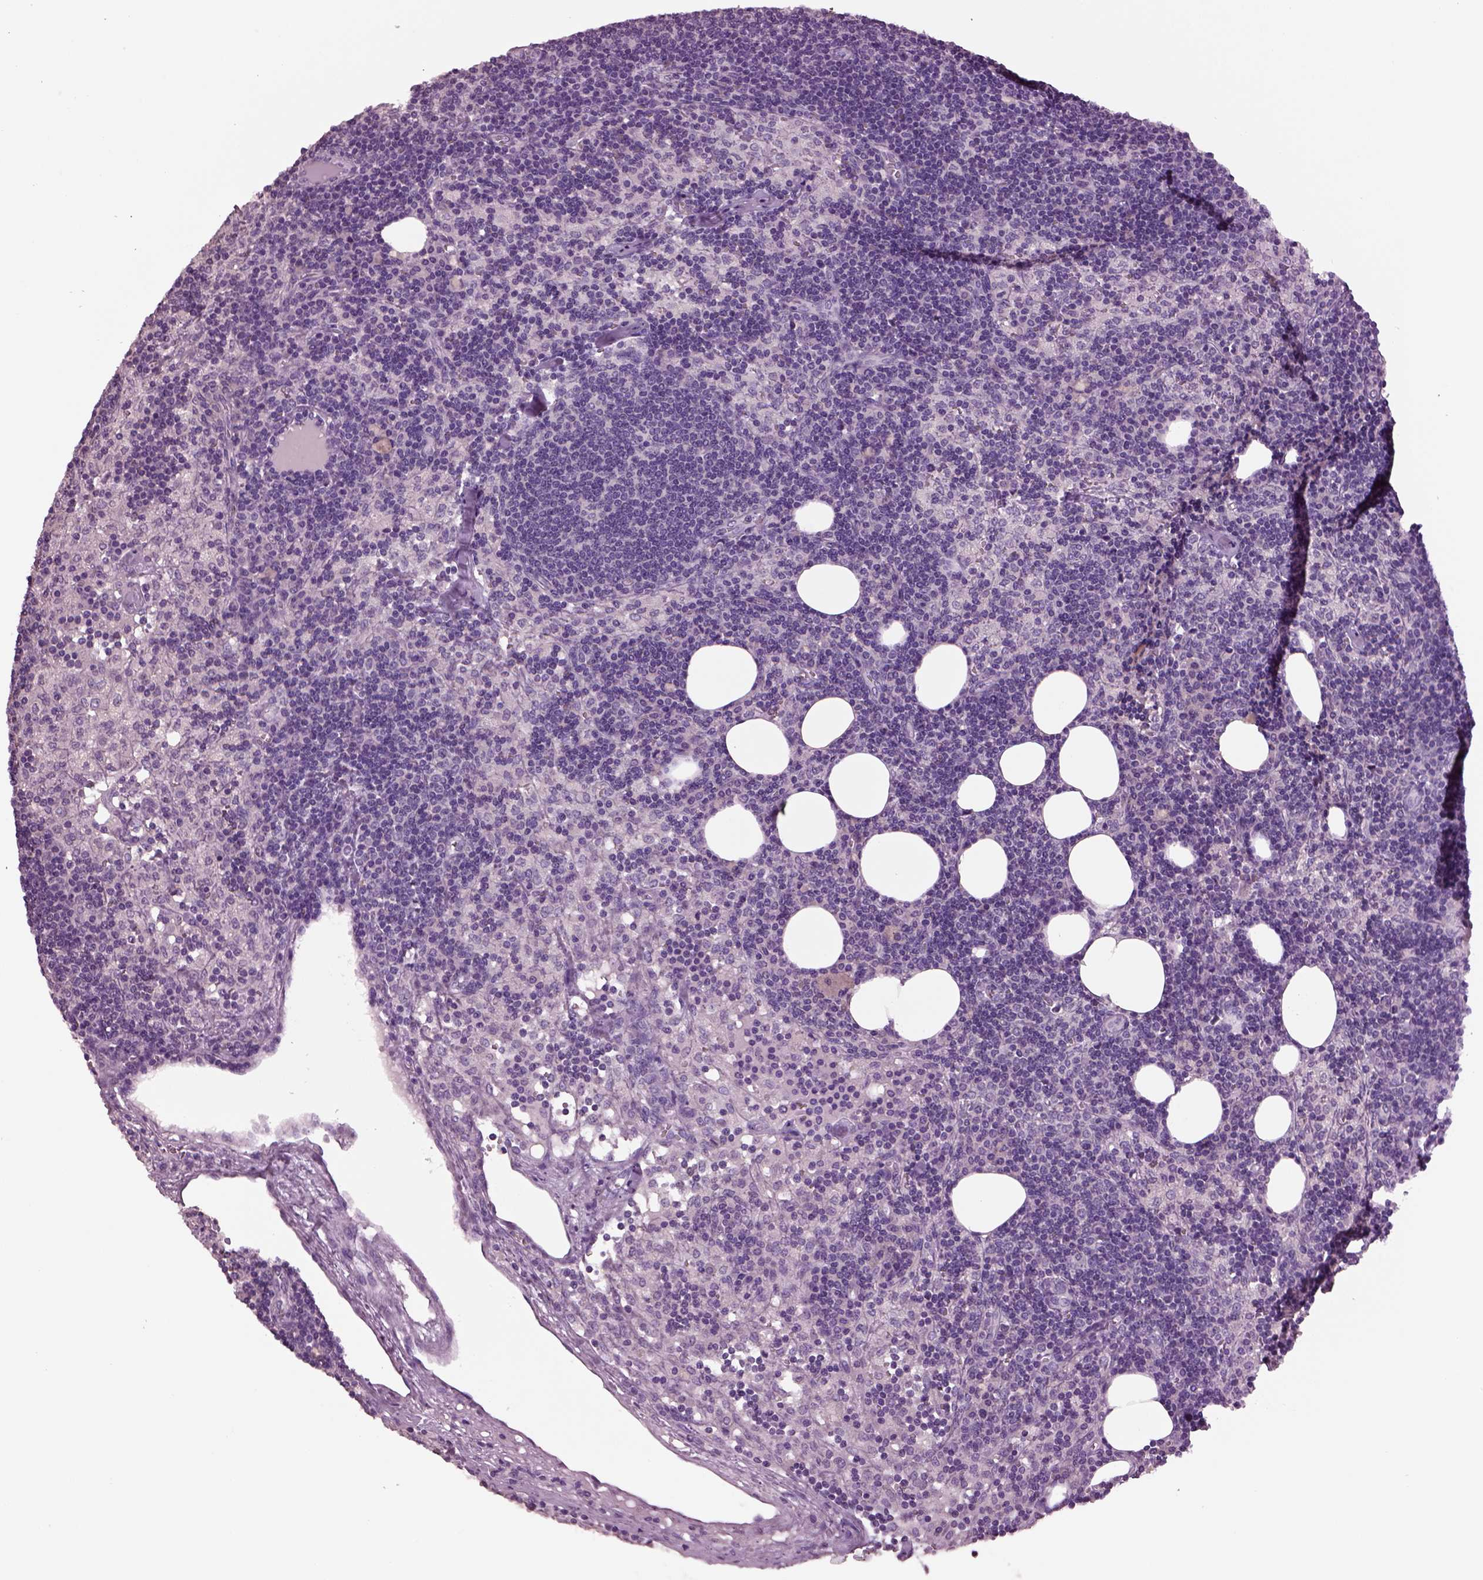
{"staining": {"intensity": "negative", "quantity": "none", "location": "none"}, "tissue": "lymph node", "cell_type": "Germinal center cells", "image_type": "normal", "snomed": [{"axis": "morphology", "description": "Normal tissue, NOS"}, {"axis": "topography", "description": "Lymph node"}], "caption": "High magnification brightfield microscopy of unremarkable lymph node stained with DAB (brown) and counterstained with hematoxylin (blue): germinal center cells show no significant expression.", "gene": "CLPSL1", "patient": {"sex": "female", "age": 52}}